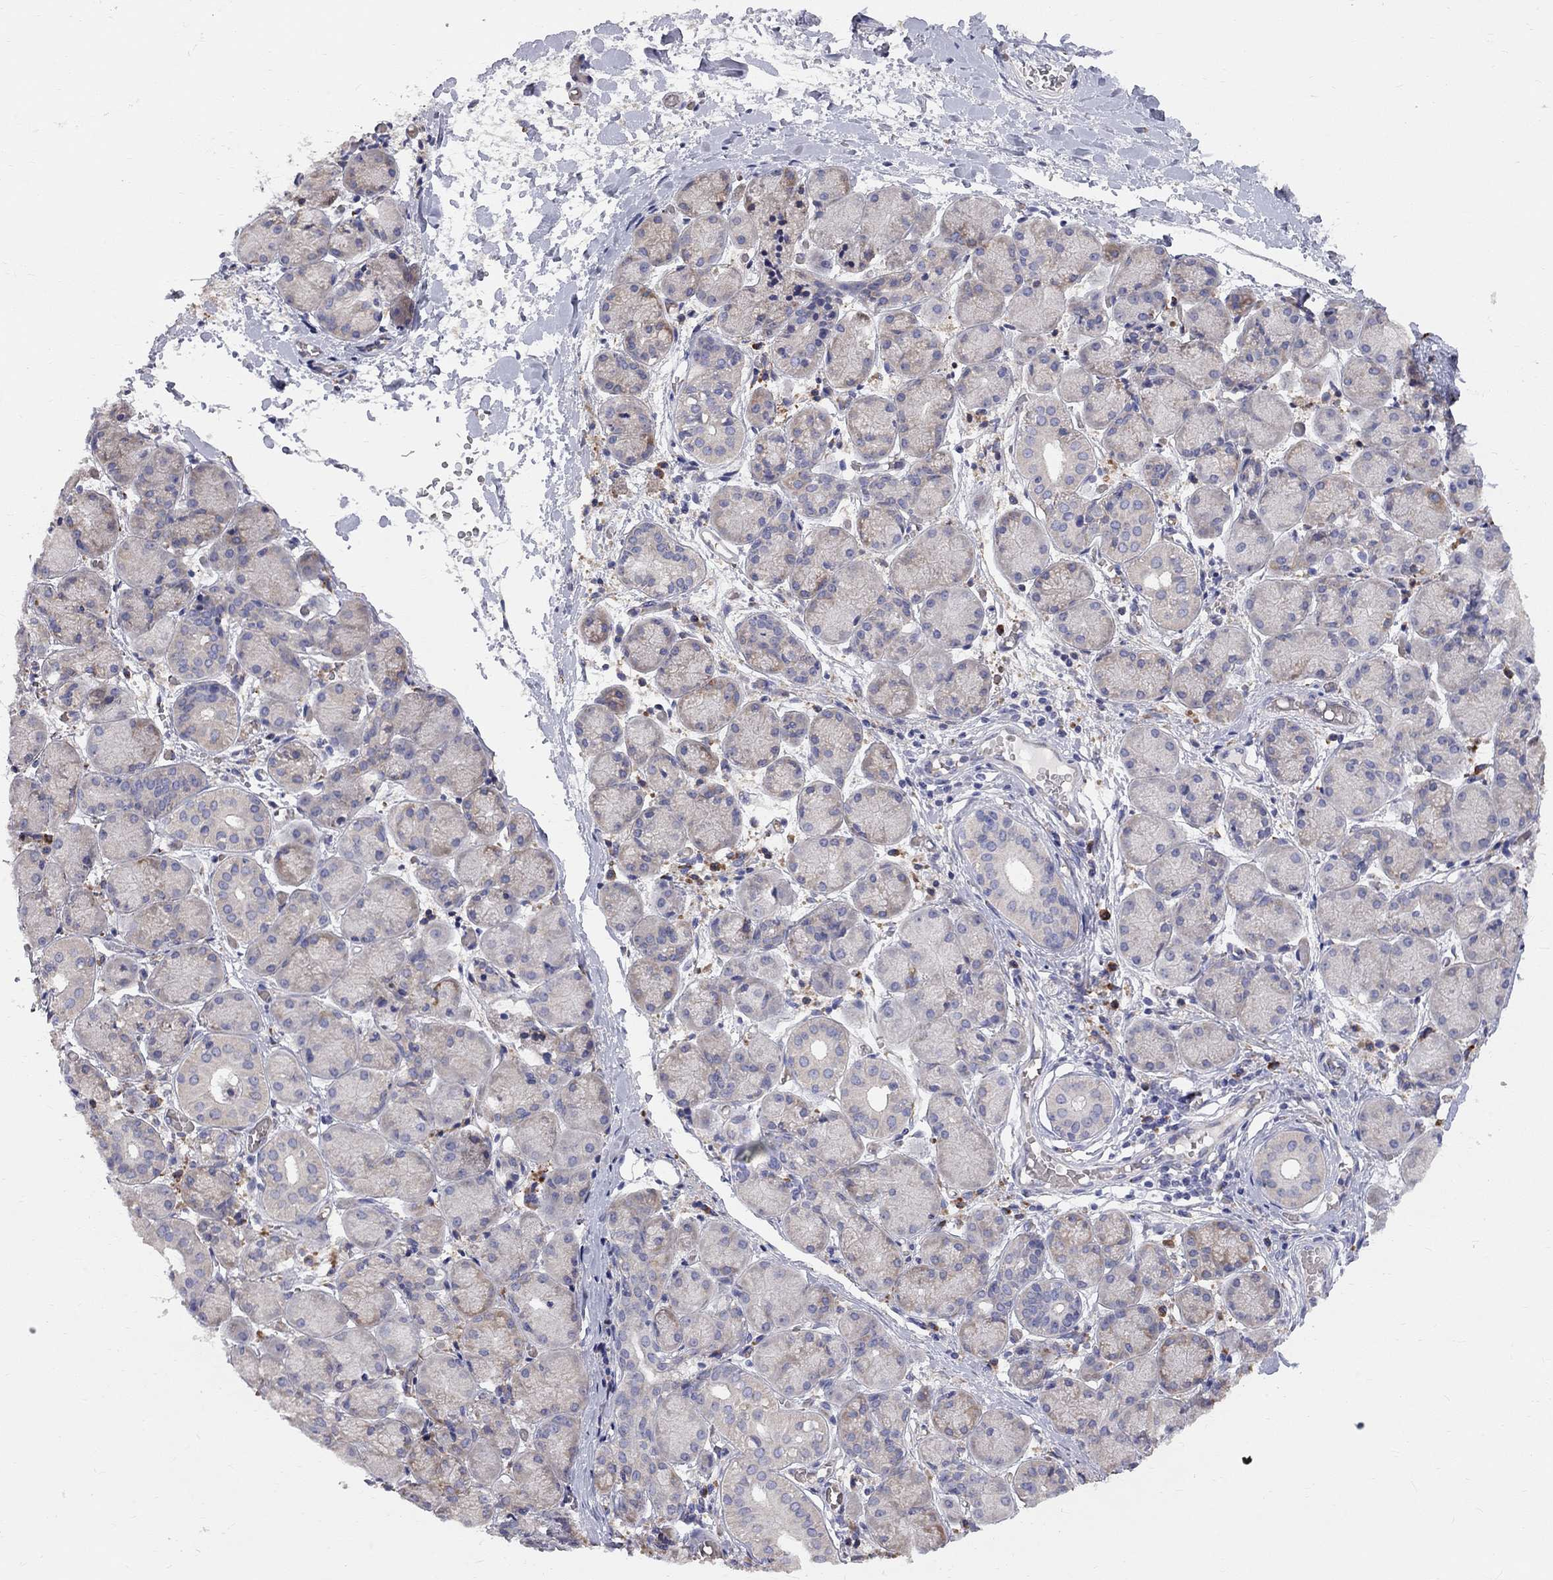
{"staining": {"intensity": "moderate", "quantity": "<25%", "location": "cytoplasmic/membranous"}, "tissue": "salivary gland", "cell_type": "Glandular cells", "image_type": "normal", "snomed": [{"axis": "morphology", "description": "Normal tissue, NOS"}, {"axis": "topography", "description": "Salivary gland"}, {"axis": "topography", "description": "Peripheral nerve tissue"}], "caption": "Salivary gland stained for a protein displays moderate cytoplasmic/membranous positivity in glandular cells. Nuclei are stained in blue.", "gene": "CASTOR1", "patient": {"sex": "female", "age": 24}}